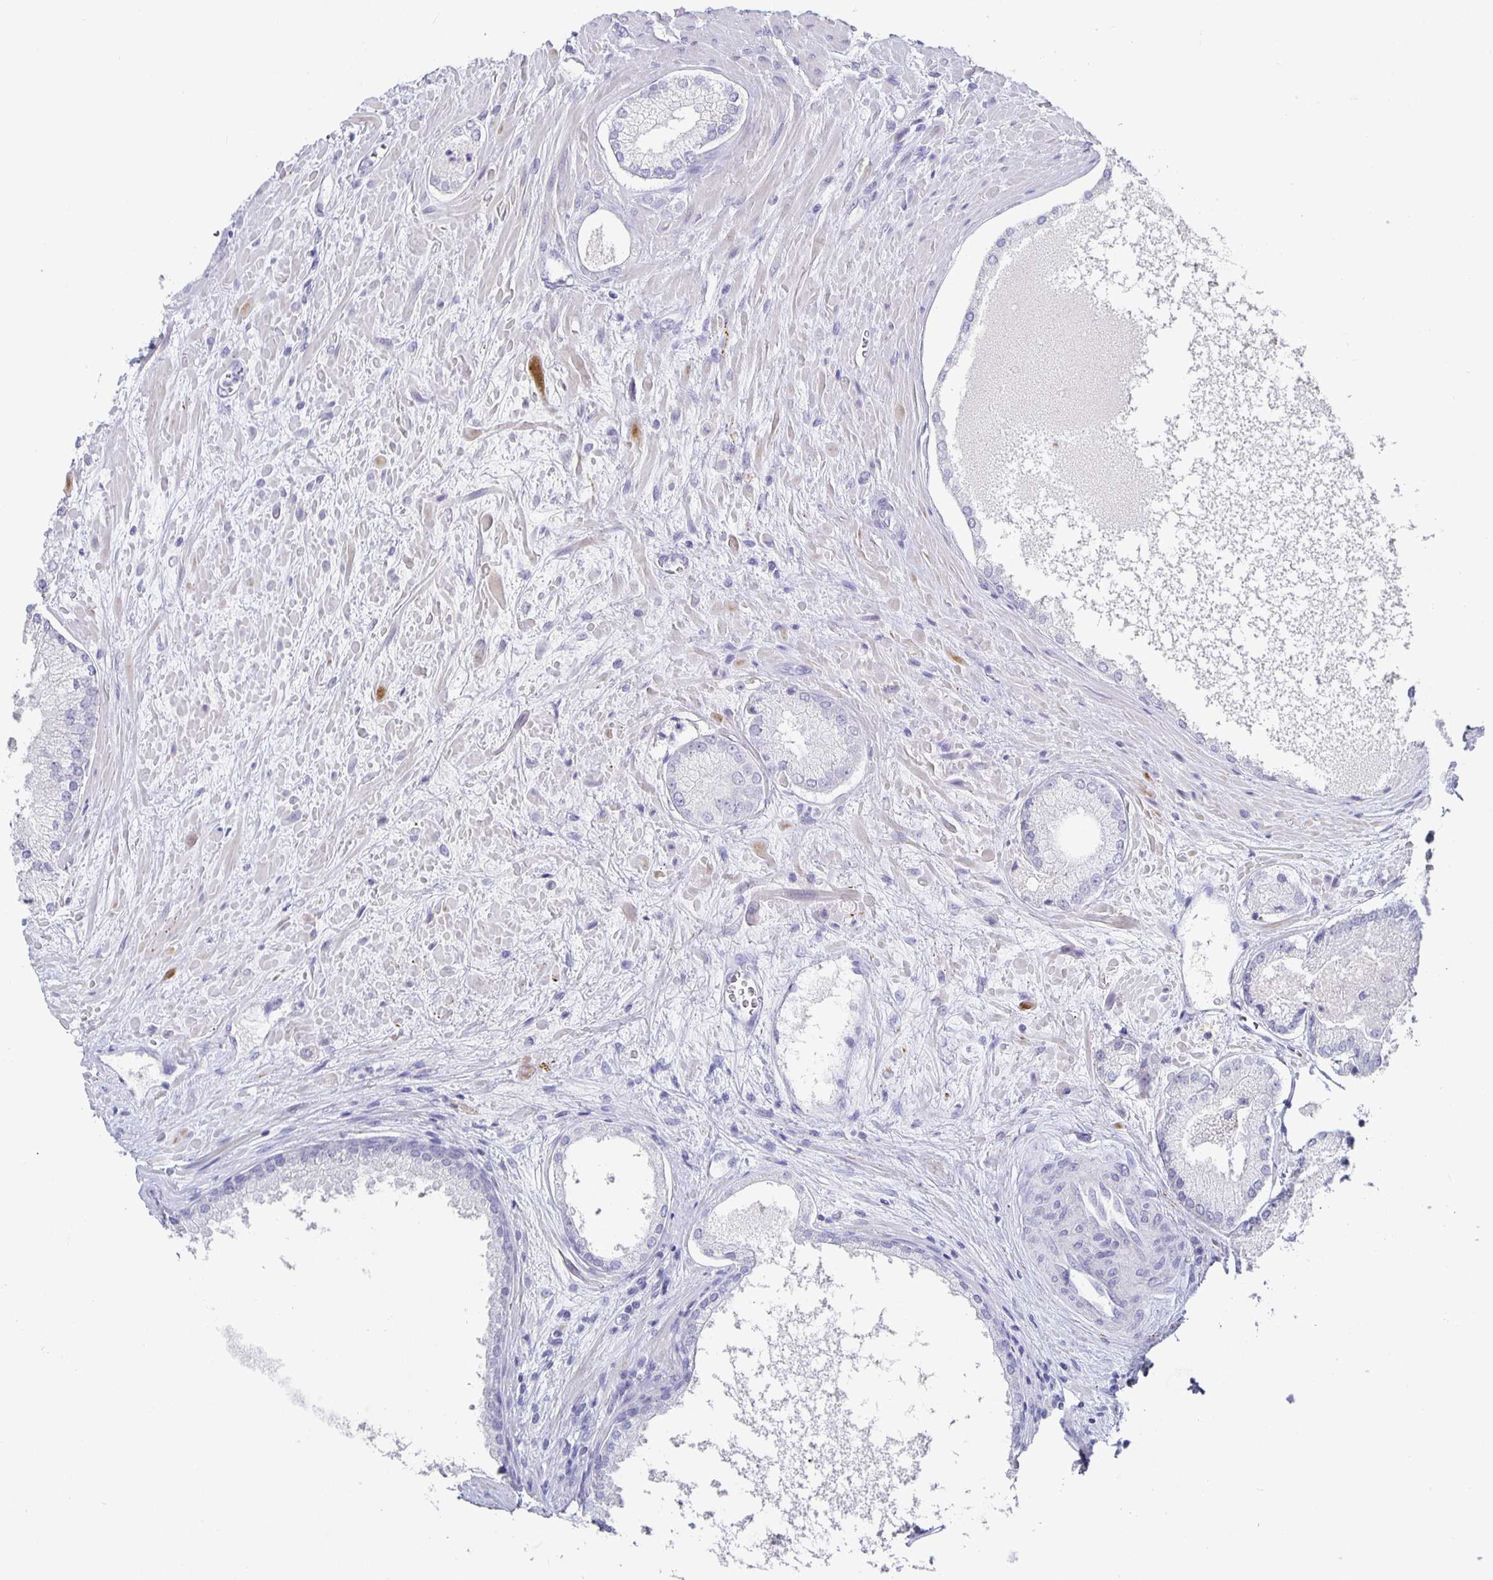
{"staining": {"intensity": "negative", "quantity": "none", "location": "none"}, "tissue": "prostate cancer", "cell_type": "Tumor cells", "image_type": "cancer", "snomed": [{"axis": "morphology", "description": "Adenocarcinoma, High grade"}, {"axis": "topography", "description": "Prostate"}], "caption": "This is an immunohistochemistry image of human prostate high-grade adenocarcinoma. There is no expression in tumor cells.", "gene": "CHGA", "patient": {"sex": "male", "age": 73}}